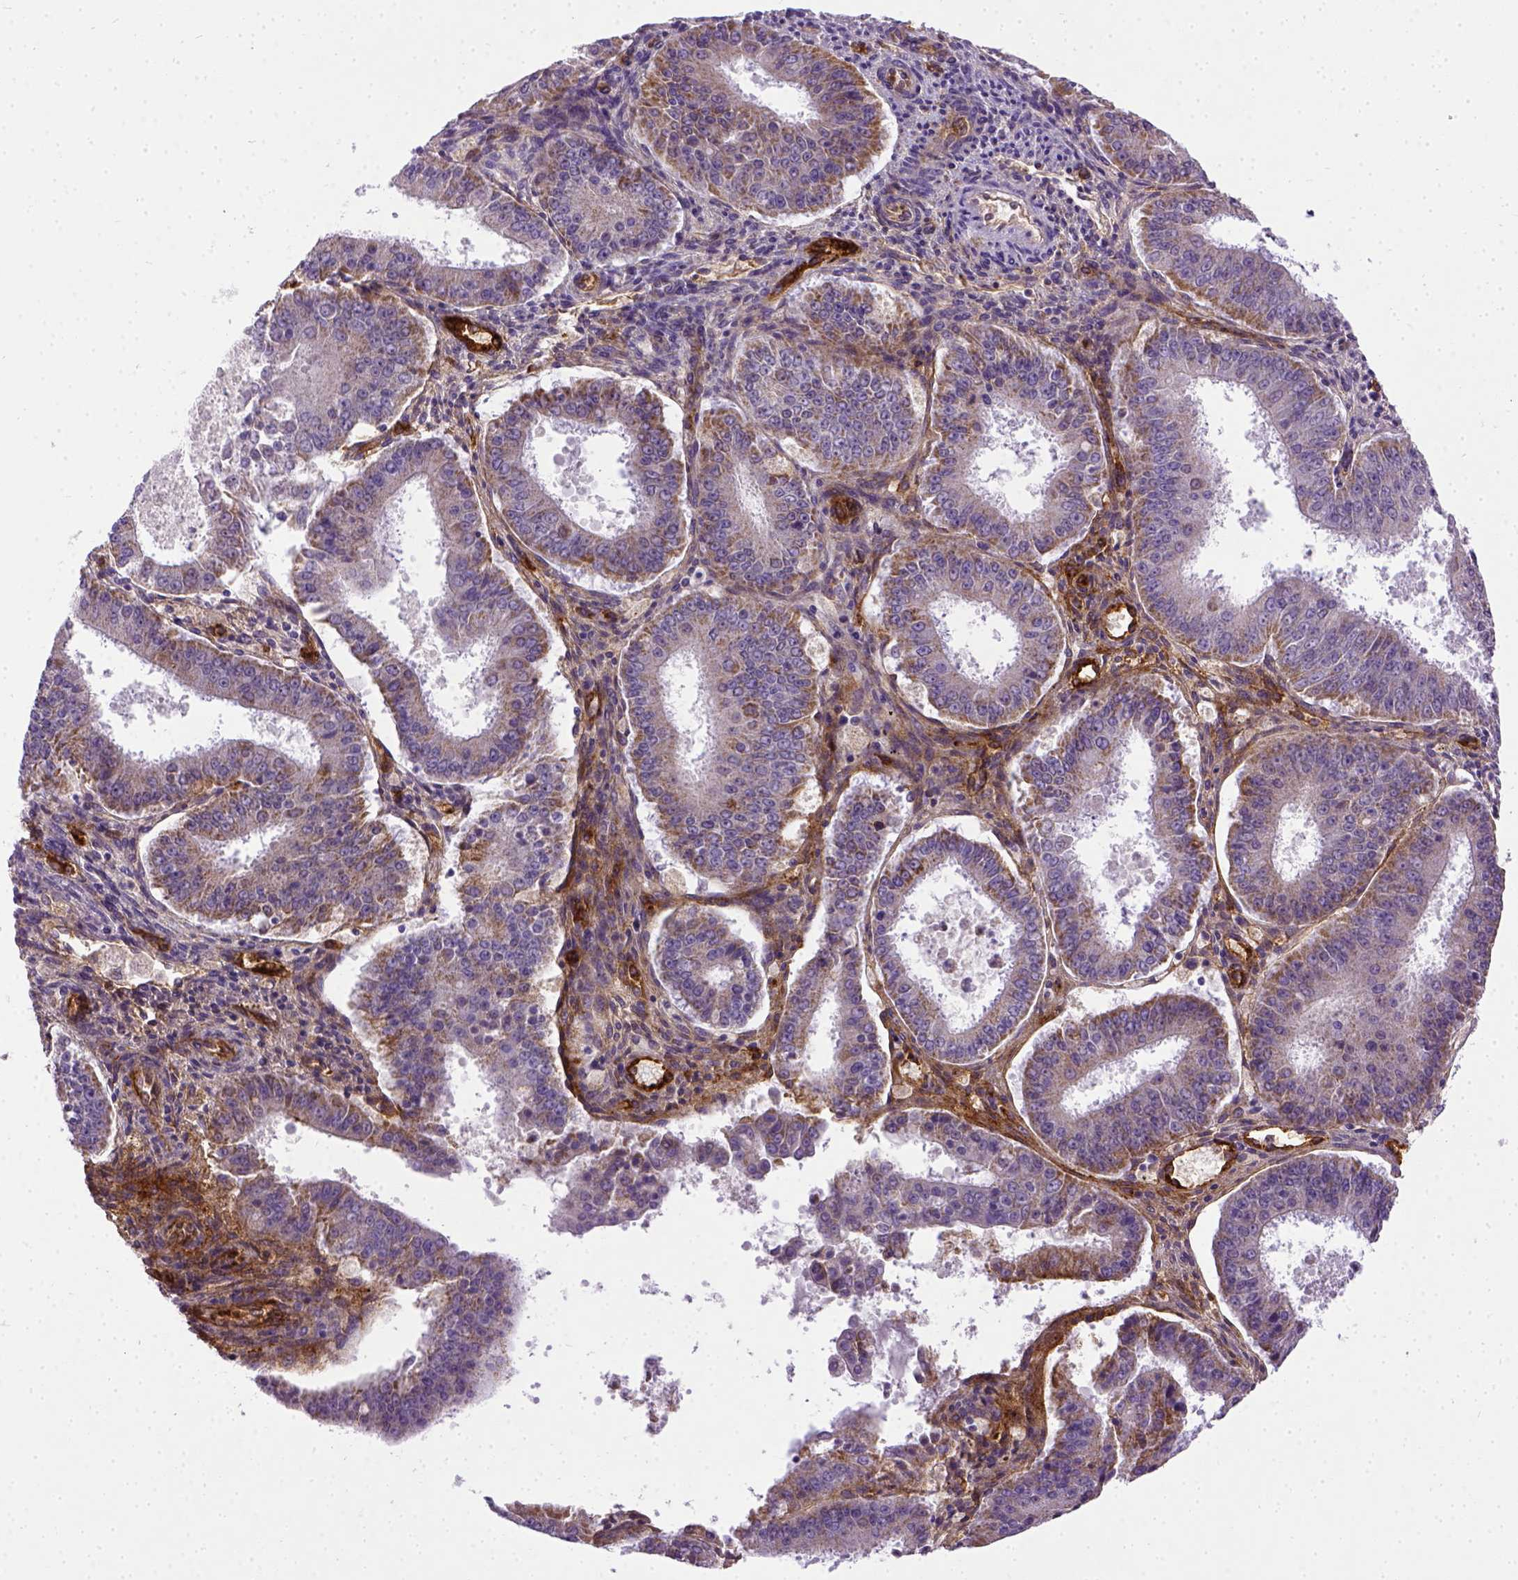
{"staining": {"intensity": "weak", "quantity": ">75%", "location": "cytoplasmic/membranous"}, "tissue": "ovarian cancer", "cell_type": "Tumor cells", "image_type": "cancer", "snomed": [{"axis": "morphology", "description": "Carcinoma, endometroid"}, {"axis": "topography", "description": "Ovary"}], "caption": "Weak cytoplasmic/membranous staining for a protein is identified in approximately >75% of tumor cells of ovarian cancer (endometroid carcinoma) using immunohistochemistry (IHC).", "gene": "ENG", "patient": {"sex": "female", "age": 42}}